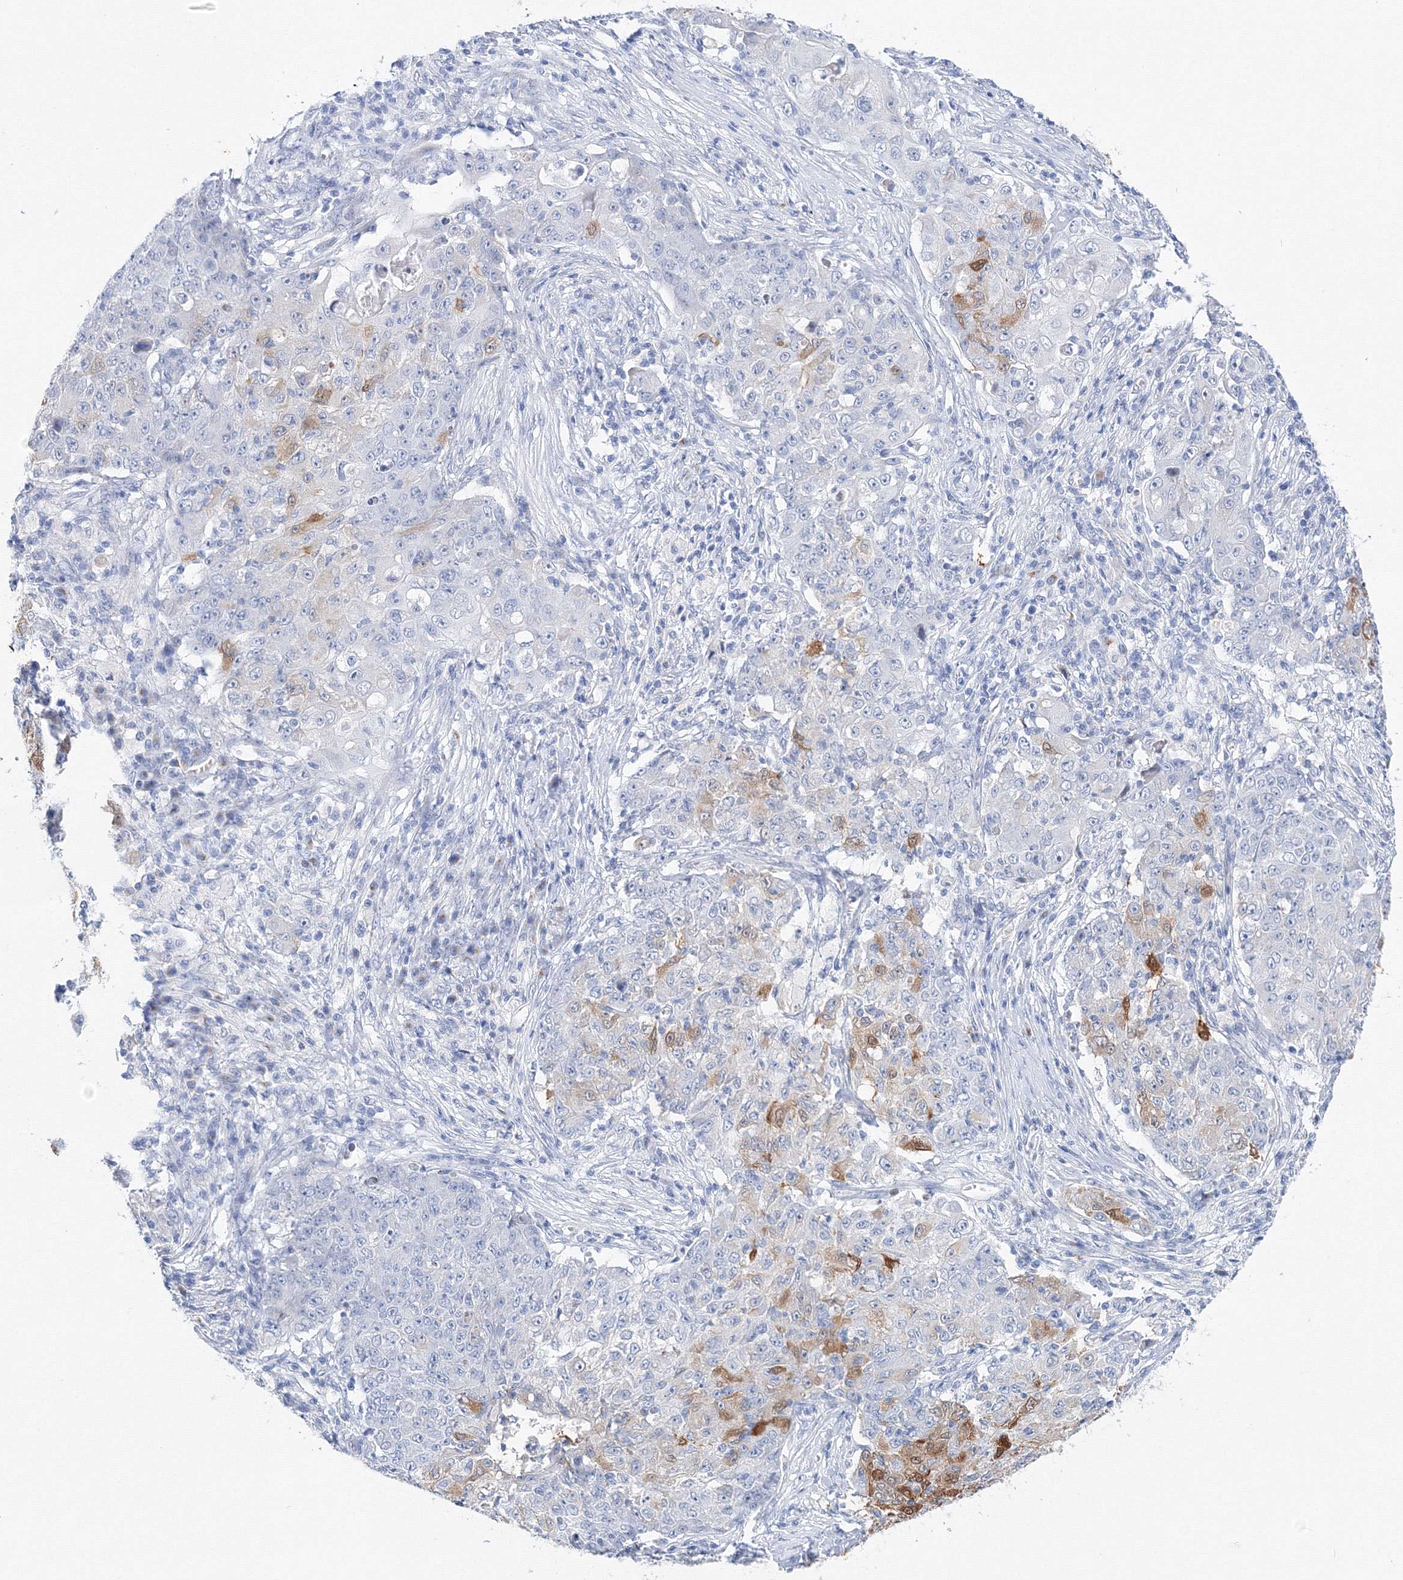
{"staining": {"intensity": "moderate", "quantity": "<25%", "location": "cytoplasmic/membranous"}, "tissue": "ovarian cancer", "cell_type": "Tumor cells", "image_type": "cancer", "snomed": [{"axis": "morphology", "description": "Carcinoma, endometroid"}, {"axis": "topography", "description": "Ovary"}], "caption": "Protein staining demonstrates moderate cytoplasmic/membranous positivity in about <25% of tumor cells in endometroid carcinoma (ovarian).", "gene": "TAMM41", "patient": {"sex": "female", "age": 42}}